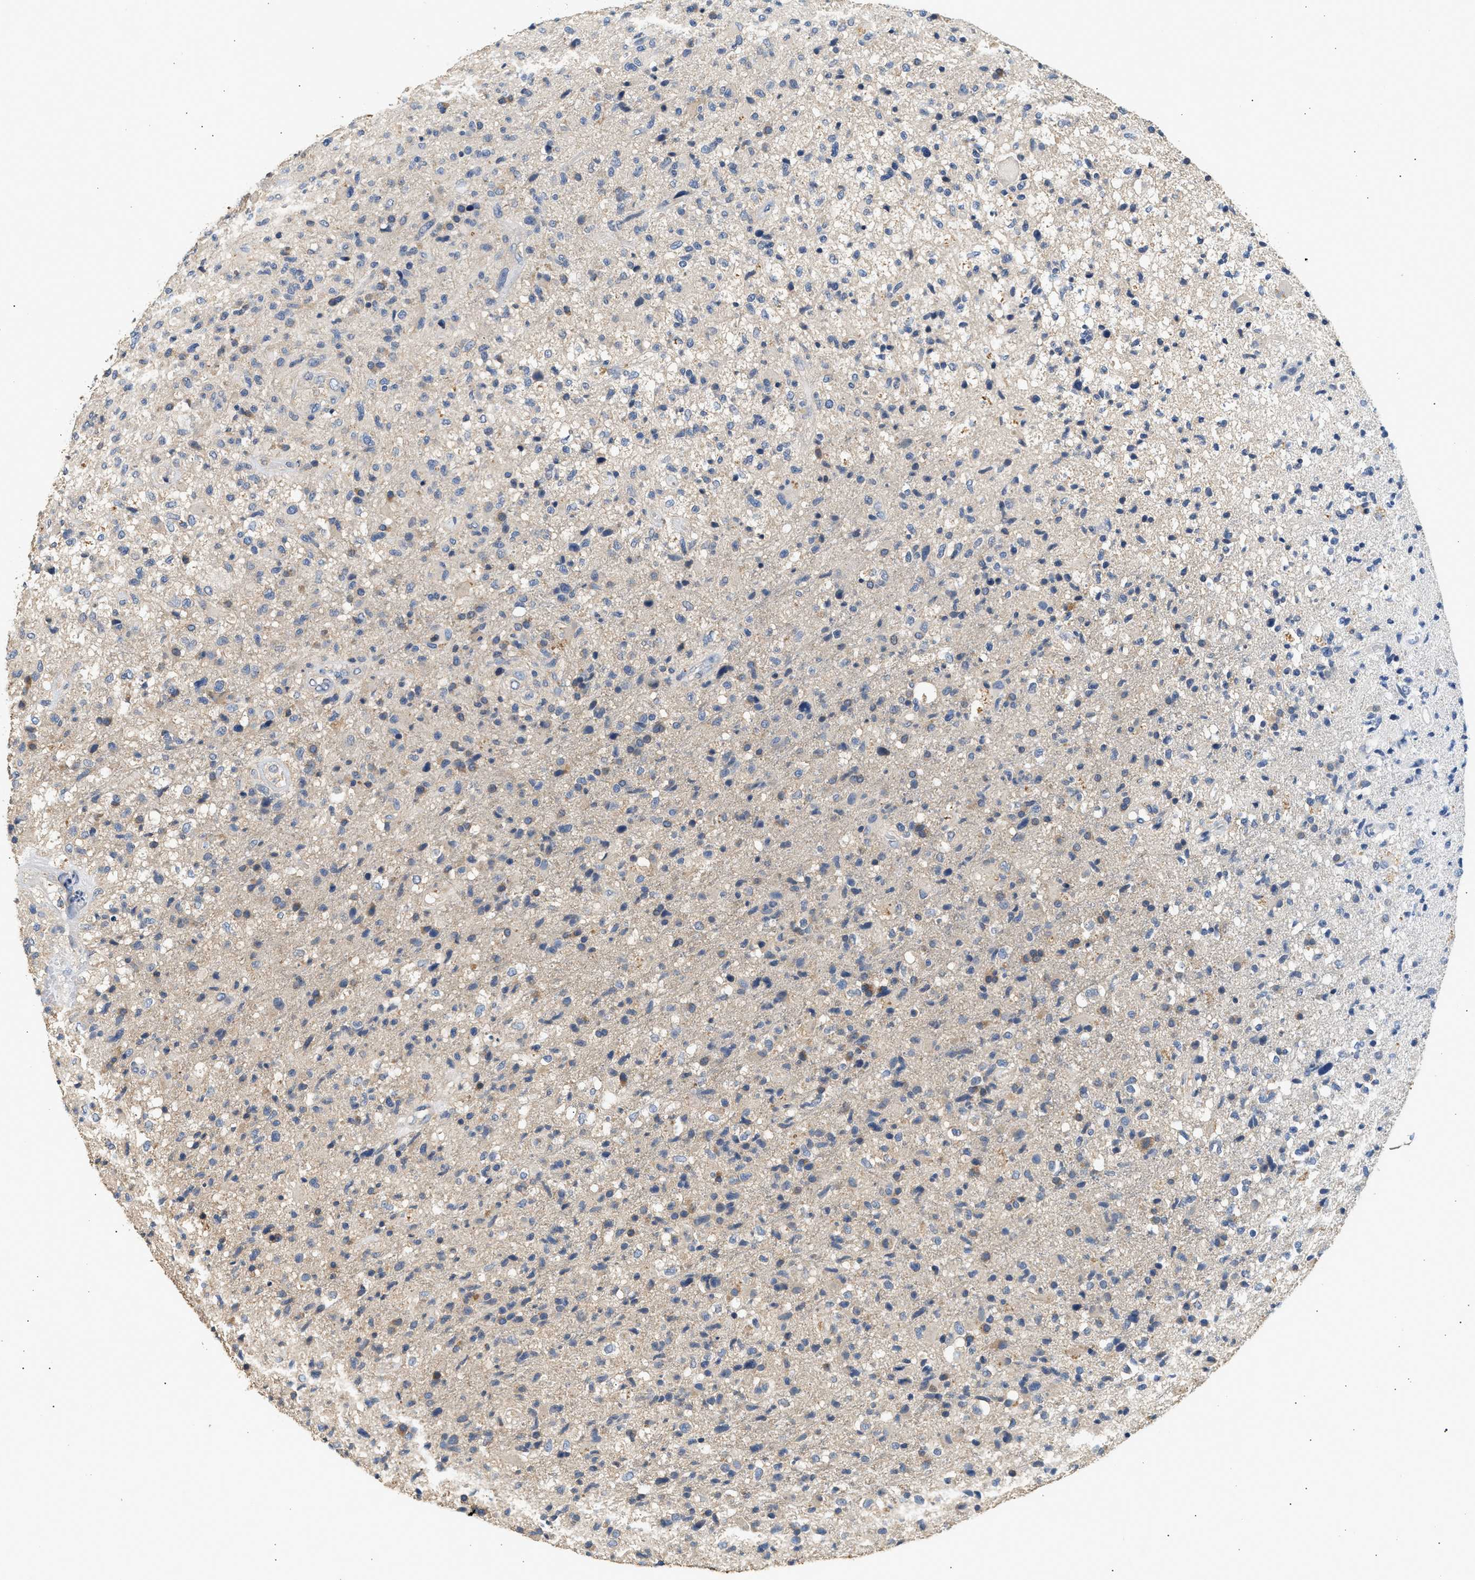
{"staining": {"intensity": "negative", "quantity": "none", "location": "none"}, "tissue": "glioma", "cell_type": "Tumor cells", "image_type": "cancer", "snomed": [{"axis": "morphology", "description": "Glioma, malignant, High grade"}, {"axis": "topography", "description": "Brain"}], "caption": "An IHC photomicrograph of malignant glioma (high-grade) is shown. There is no staining in tumor cells of malignant glioma (high-grade).", "gene": "WDR31", "patient": {"sex": "male", "age": 72}}